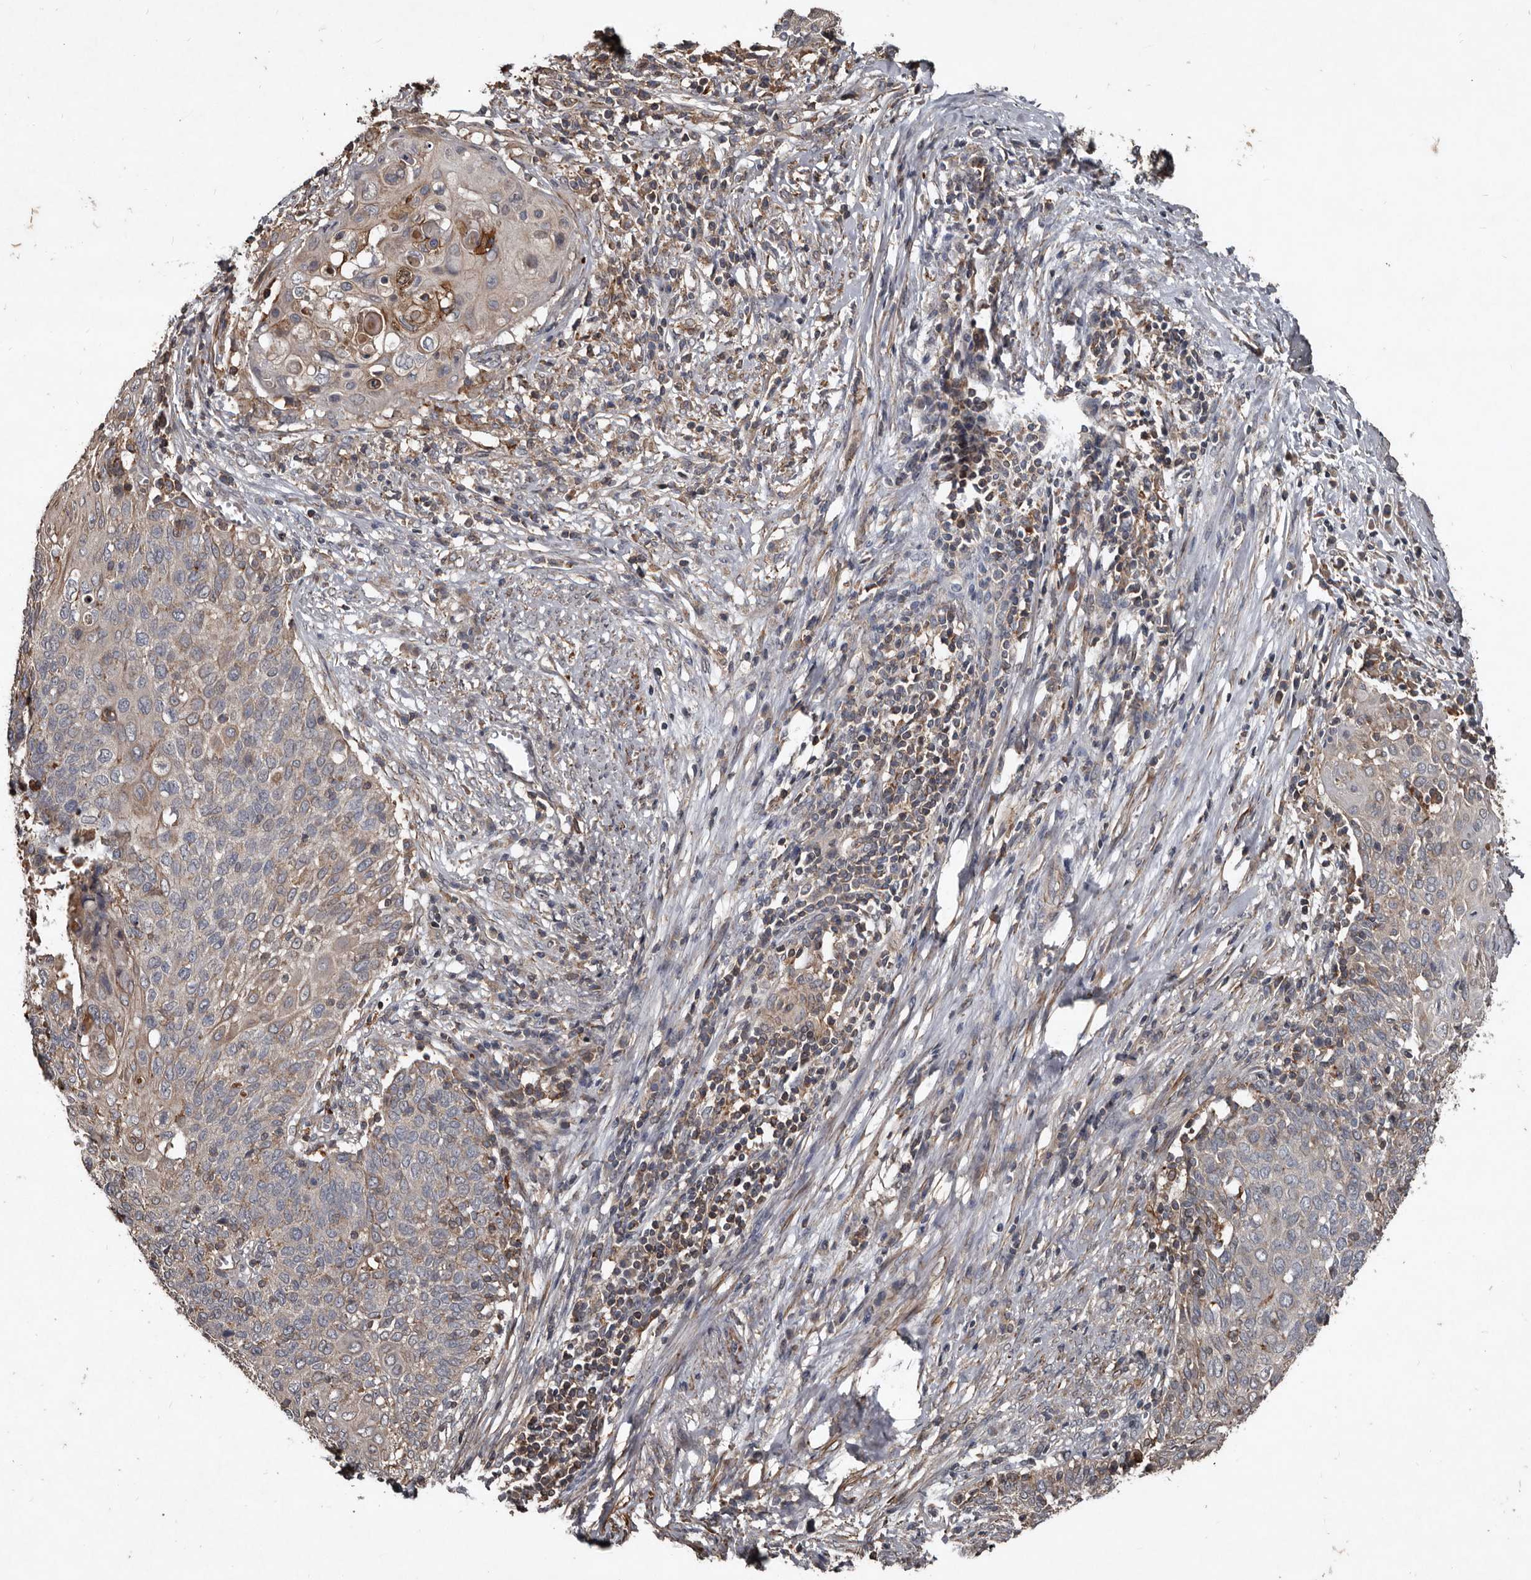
{"staining": {"intensity": "weak", "quantity": "<25%", "location": "cytoplasmic/membranous"}, "tissue": "cervical cancer", "cell_type": "Tumor cells", "image_type": "cancer", "snomed": [{"axis": "morphology", "description": "Squamous cell carcinoma, NOS"}, {"axis": "topography", "description": "Cervix"}], "caption": "Photomicrograph shows no significant protein positivity in tumor cells of cervical cancer (squamous cell carcinoma).", "gene": "GREB1", "patient": {"sex": "female", "age": 39}}